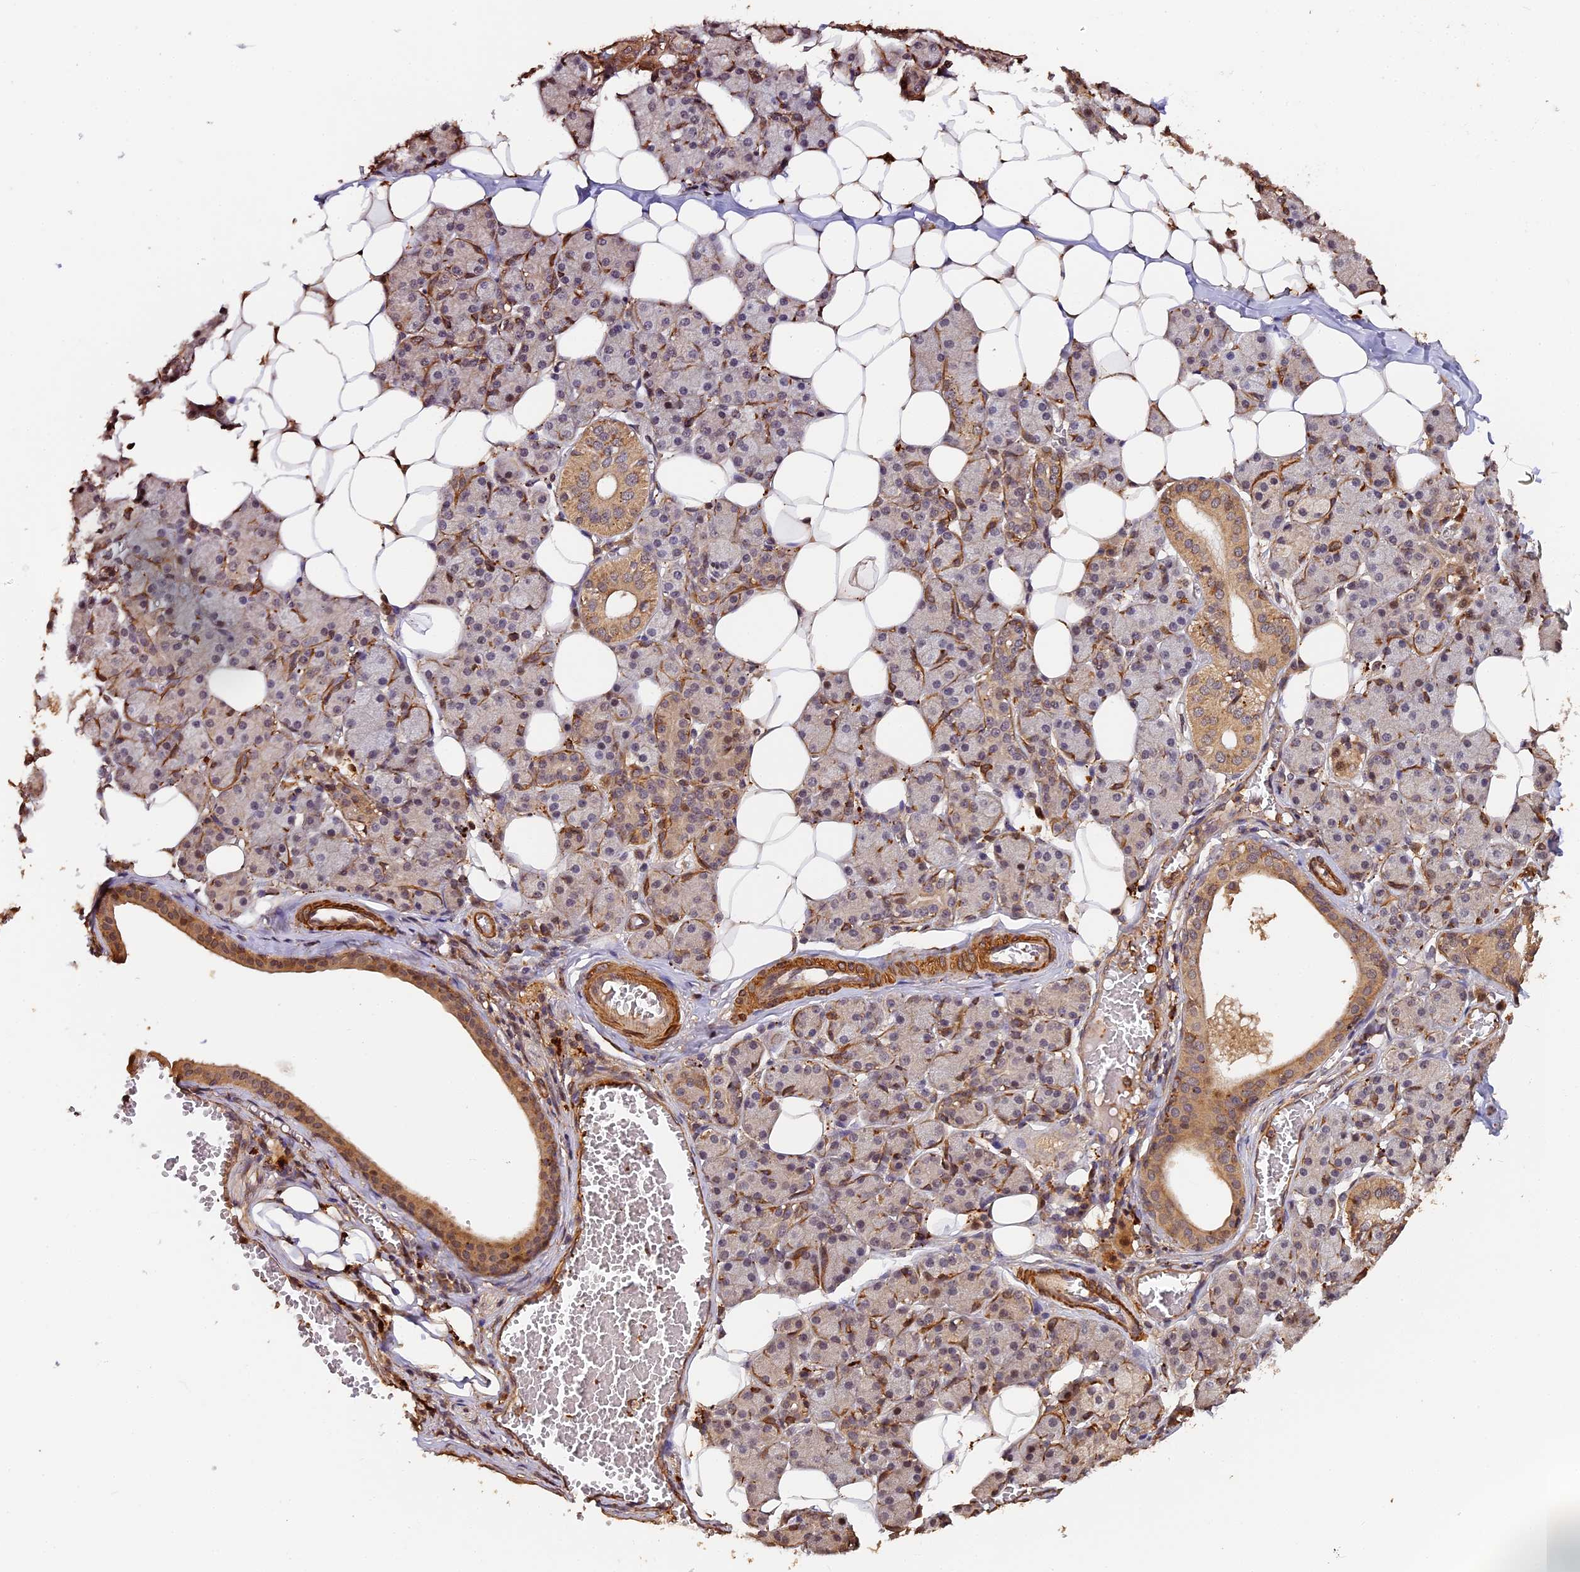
{"staining": {"intensity": "strong", "quantity": "25%-75%", "location": "cytoplasmic/membranous,nuclear"}, "tissue": "salivary gland", "cell_type": "Glandular cells", "image_type": "normal", "snomed": [{"axis": "morphology", "description": "Normal tissue, NOS"}, {"axis": "topography", "description": "Salivary gland"}], "caption": "Protein expression analysis of benign salivary gland displays strong cytoplasmic/membranous,nuclear staining in approximately 25%-75% of glandular cells.", "gene": "MMP15", "patient": {"sex": "female", "age": 33}}